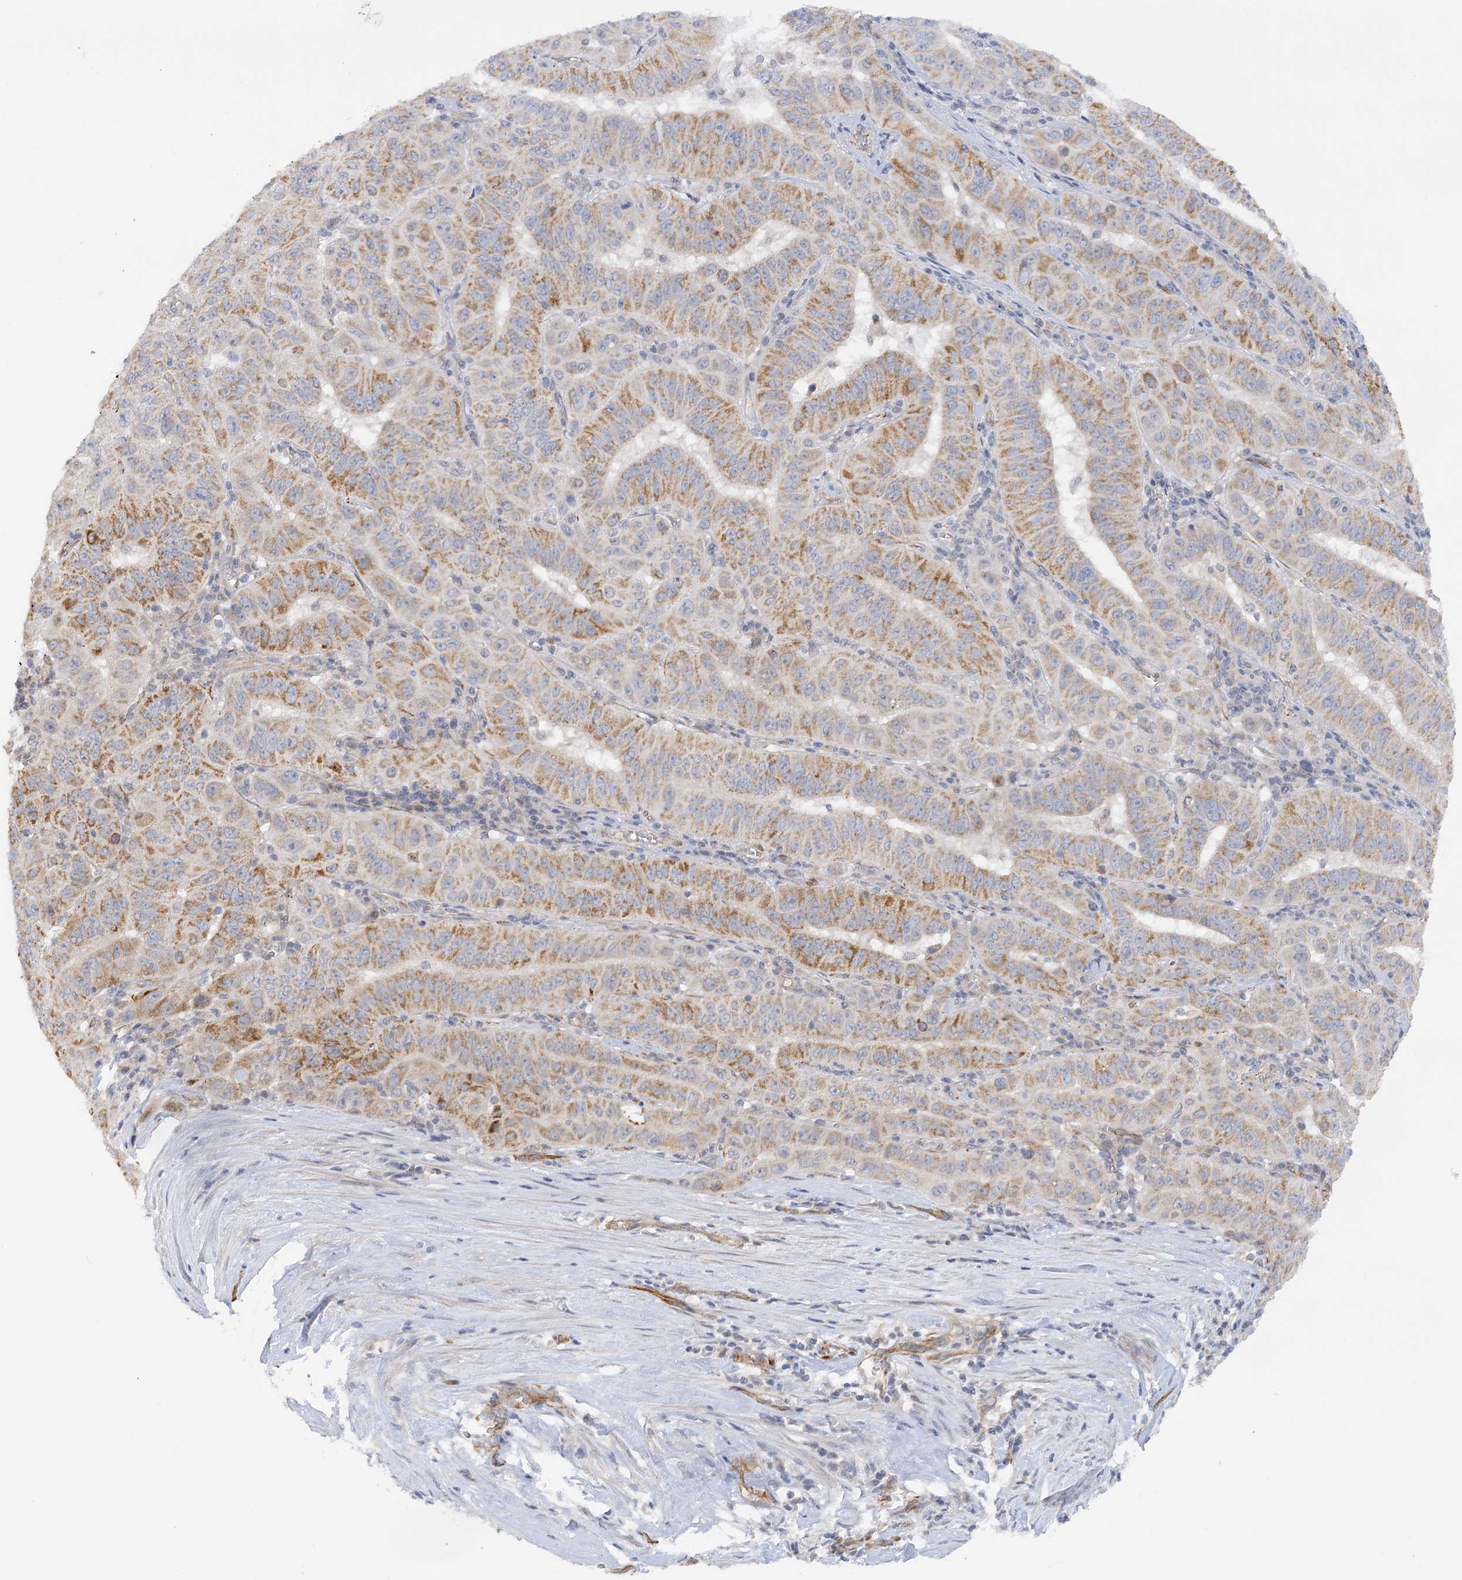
{"staining": {"intensity": "moderate", "quantity": ">75%", "location": "cytoplasmic/membranous"}, "tissue": "pancreatic cancer", "cell_type": "Tumor cells", "image_type": "cancer", "snomed": [{"axis": "morphology", "description": "Adenocarcinoma, NOS"}, {"axis": "topography", "description": "Pancreas"}], "caption": "Pancreatic adenocarcinoma stained for a protein demonstrates moderate cytoplasmic/membranous positivity in tumor cells.", "gene": "NELL2", "patient": {"sex": "male", "age": 63}}